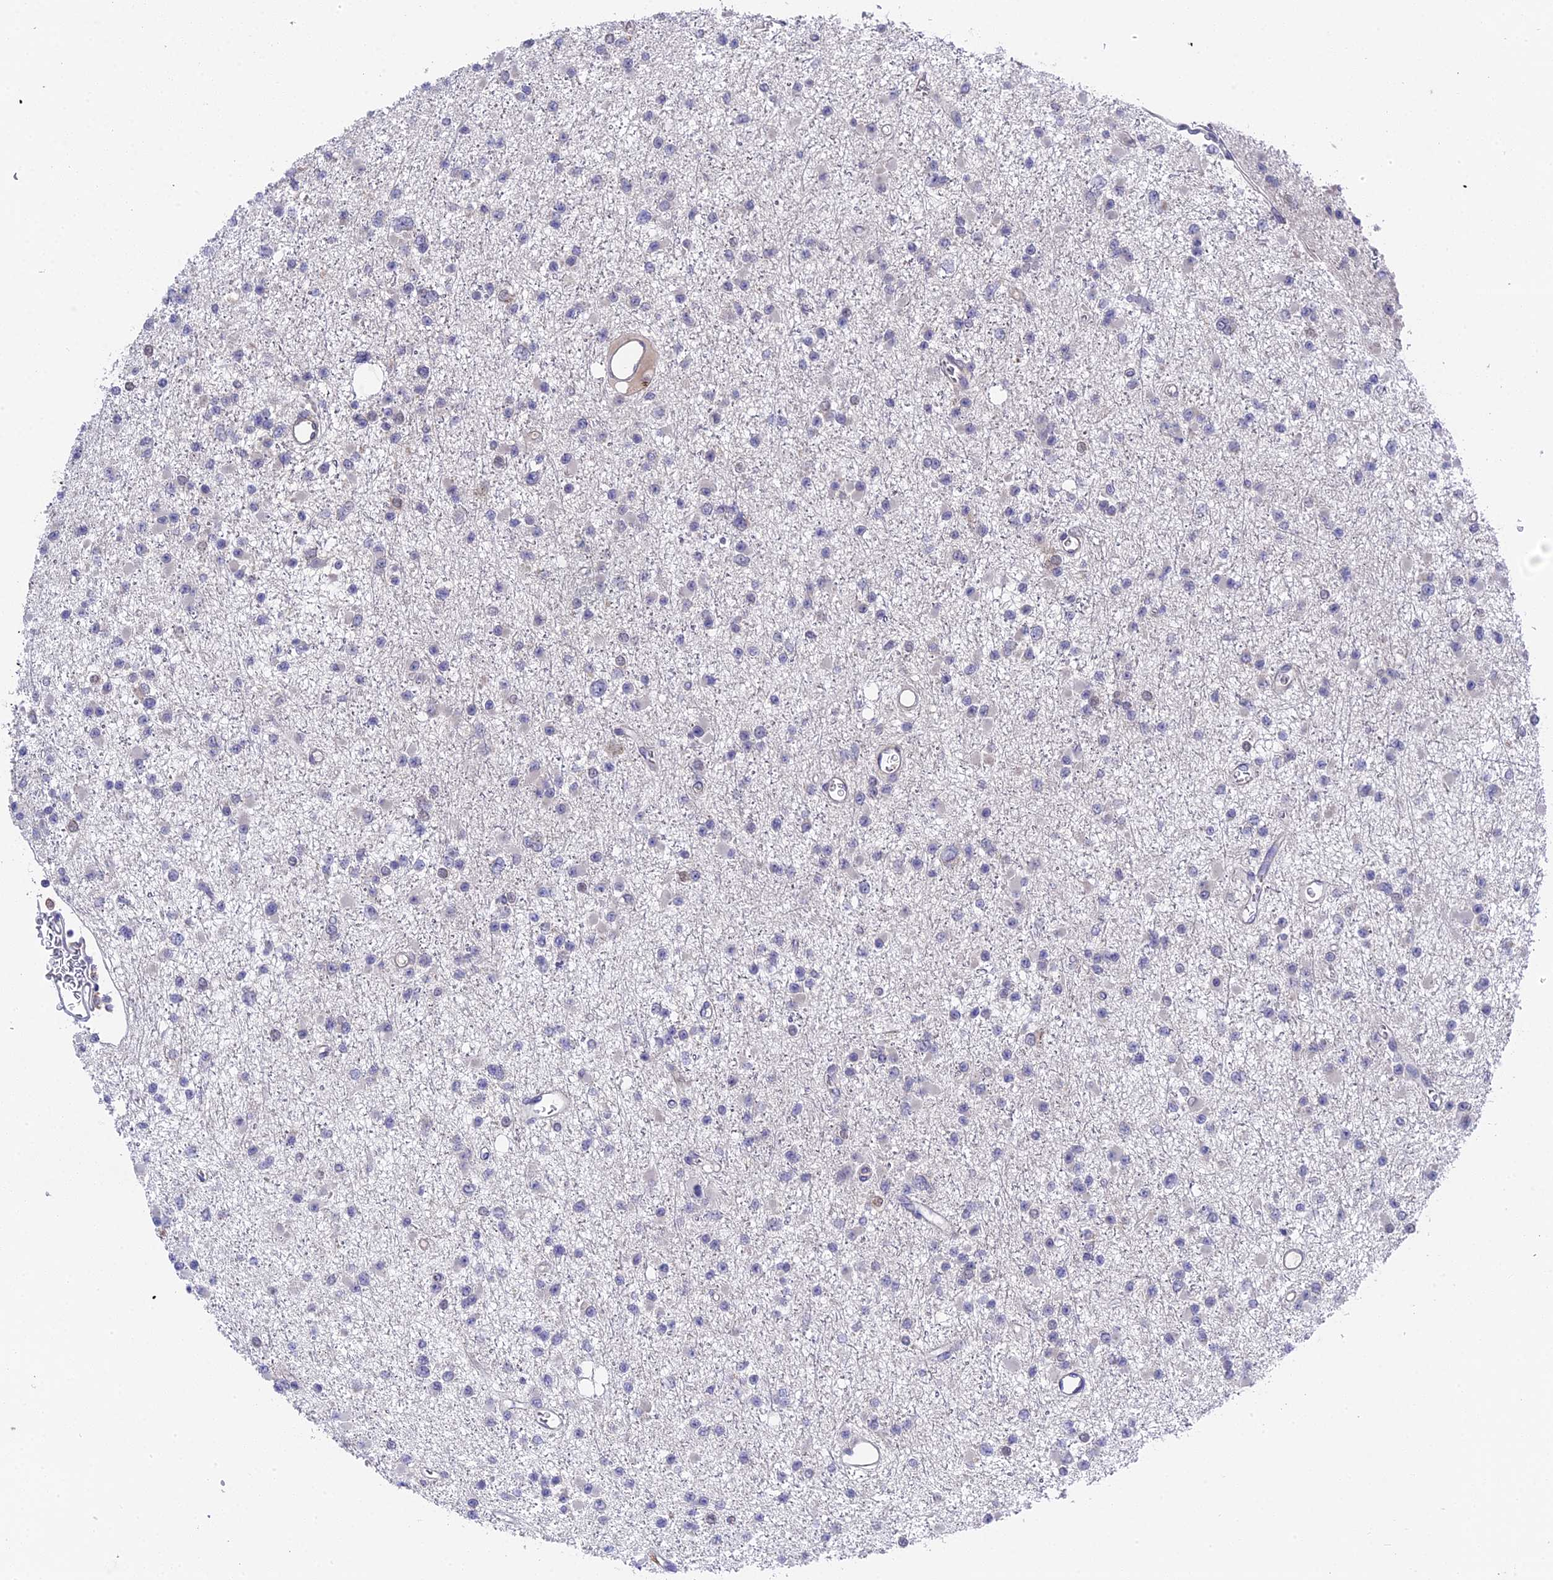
{"staining": {"intensity": "negative", "quantity": "none", "location": "none"}, "tissue": "glioma", "cell_type": "Tumor cells", "image_type": "cancer", "snomed": [{"axis": "morphology", "description": "Glioma, malignant, Low grade"}, {"axis": "topography", "description": "Brain"}], "caption": "This is an immunohistochemistry image of malignant low-grade glioma. There is no expression in tumor cells.", "gene": "ZCCHC2", "patient": {"sex": "female", "age": 22}}